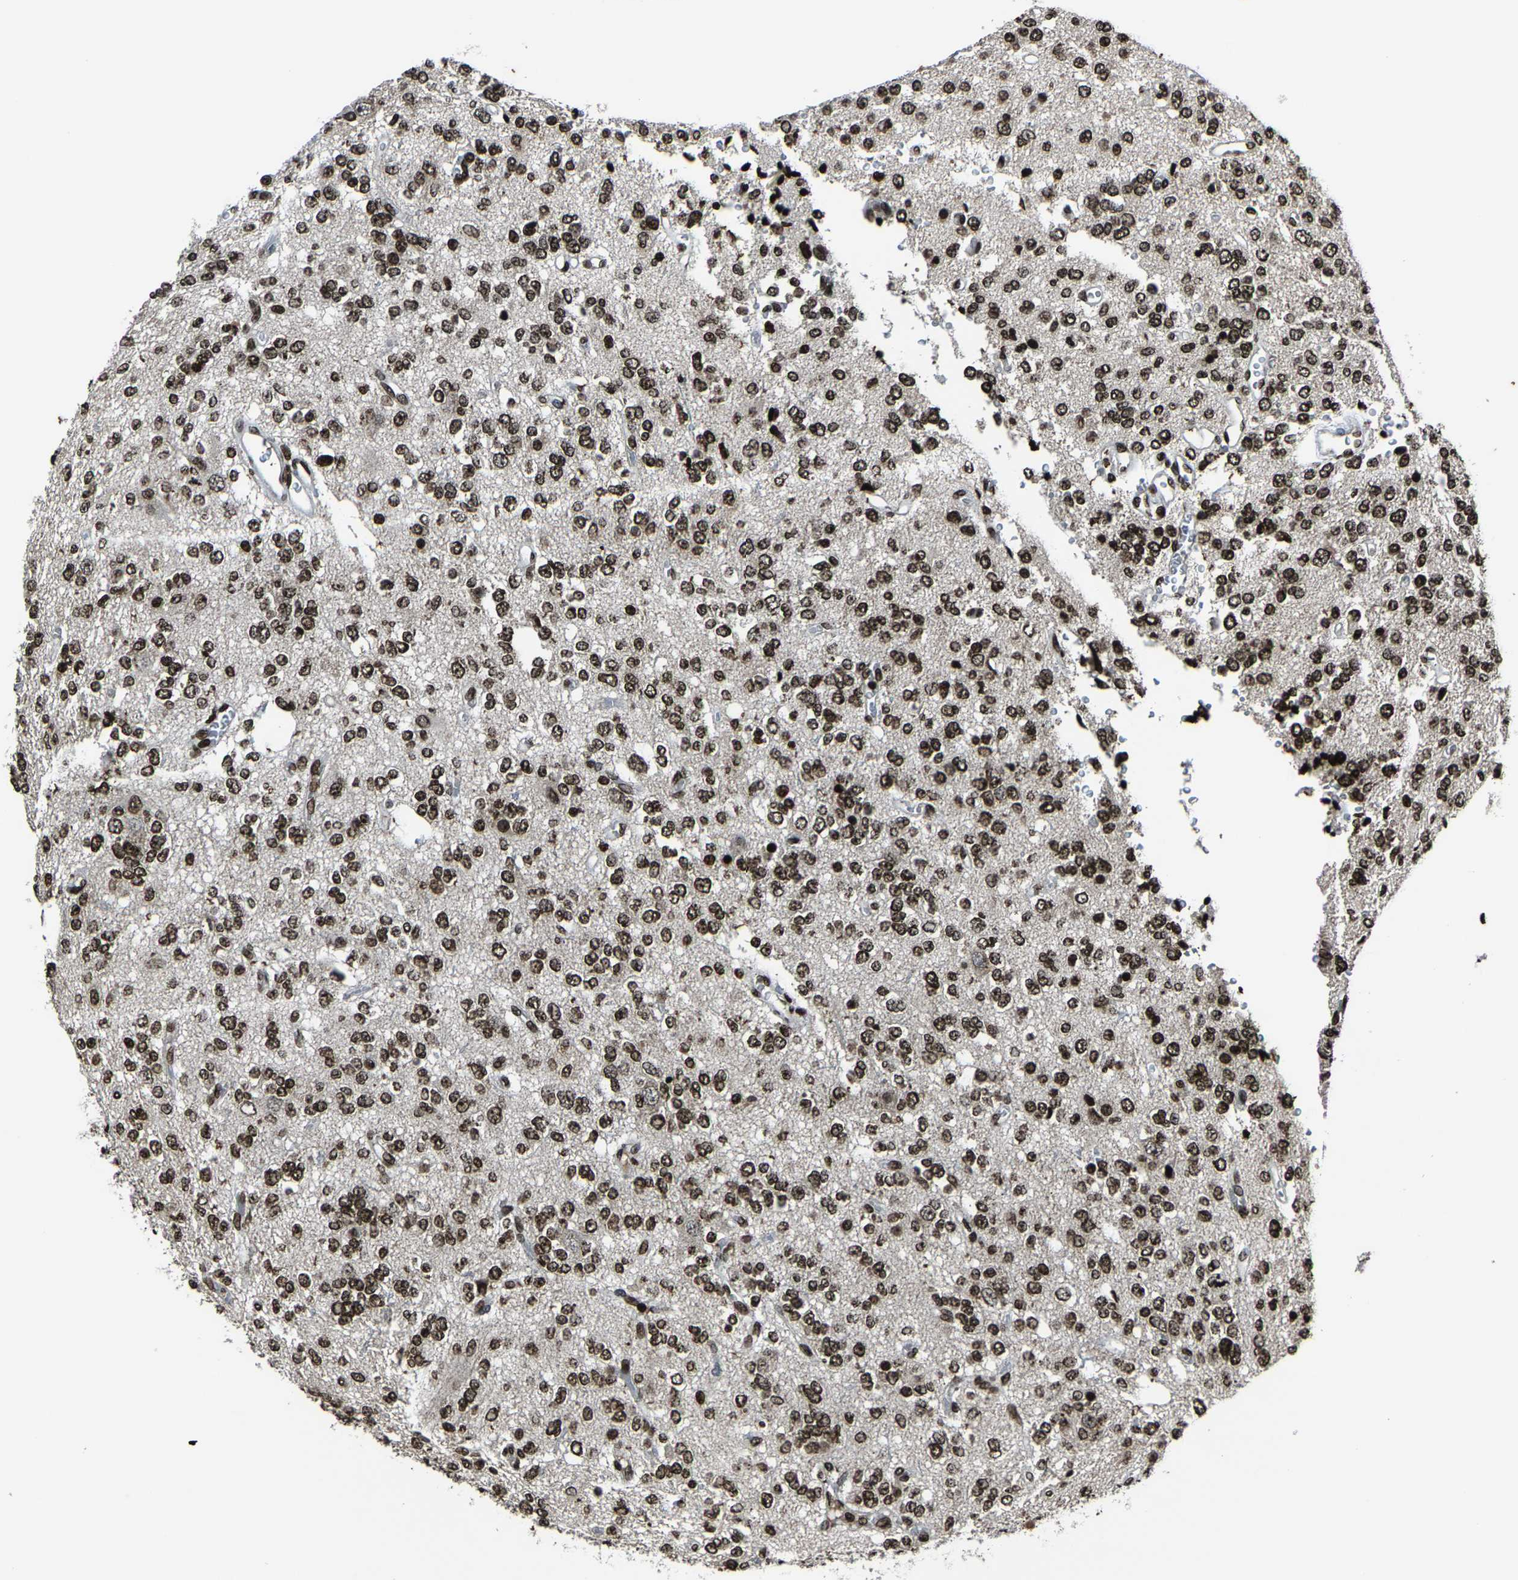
{"staining": {"intensity": "moderate", "quantity": ">75%", "location": "nuclear"}, "tissue": "glioma", "cell_type": "Tumor cells", "image_type": "cancer", "snomed": [{"axis": "morphology", "description": "Glioma, malignant, Low grade"}, {"axis": "topography", "description": "Brain"}], "caption": "Glioma tissue exhibits moderate nuclear staining in approximately >75% of tumor cells, visualized by immunohistochemistry. The staining was performed using DAB (3,3'-diaminobenzidine) to visualize the protein expression in brown, while the nuclei were stained in blue with hematoxylin (Magnification: 20x).", "gene": "H4C1", "patient": {"sex": "male", "age": 38}}